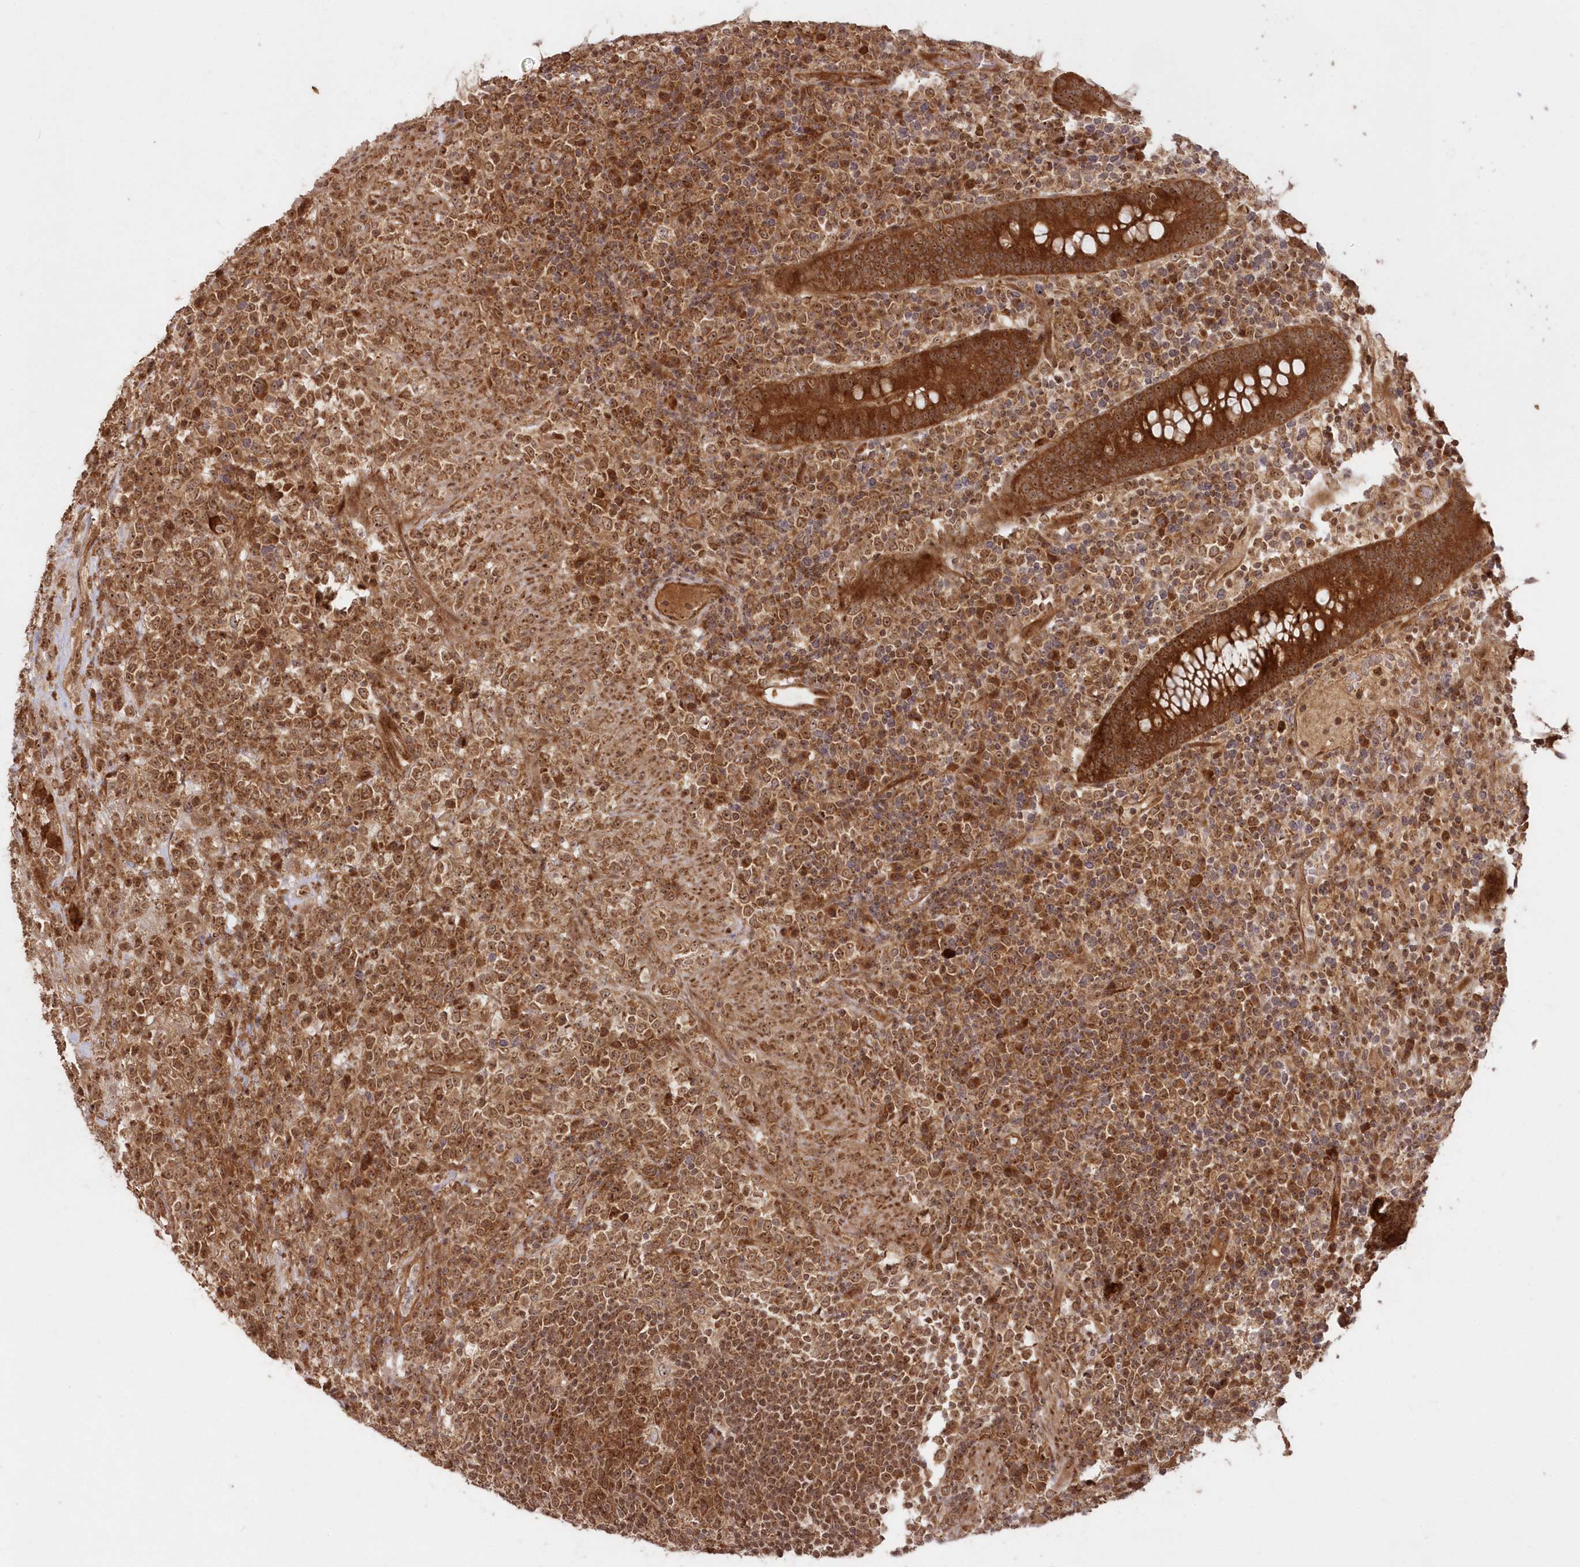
{"staining": {"intensity": "moderate", "quantity": ">75%", "location": "cytoplasmic/membranous,nuclear"}, "tissue": "lymphoma", "cell_type": "Tumor cells", "image_type": "cancer", "snomed": [{"axis": "morphology", "description": "Malignant lymphoma, non-Hodgkin's type, High grade"}, {"axis": "topography", "description": "Colon"}], "caption": "Immunohistochemical staining of human lymphoma demonstrates medium levels of moderate cytoplasmic/membranous and nuclear protein expression in approximately >75% of tumor cells.", "gene": "SERINC1", "patient": {"sex": "female", "age": 53}}